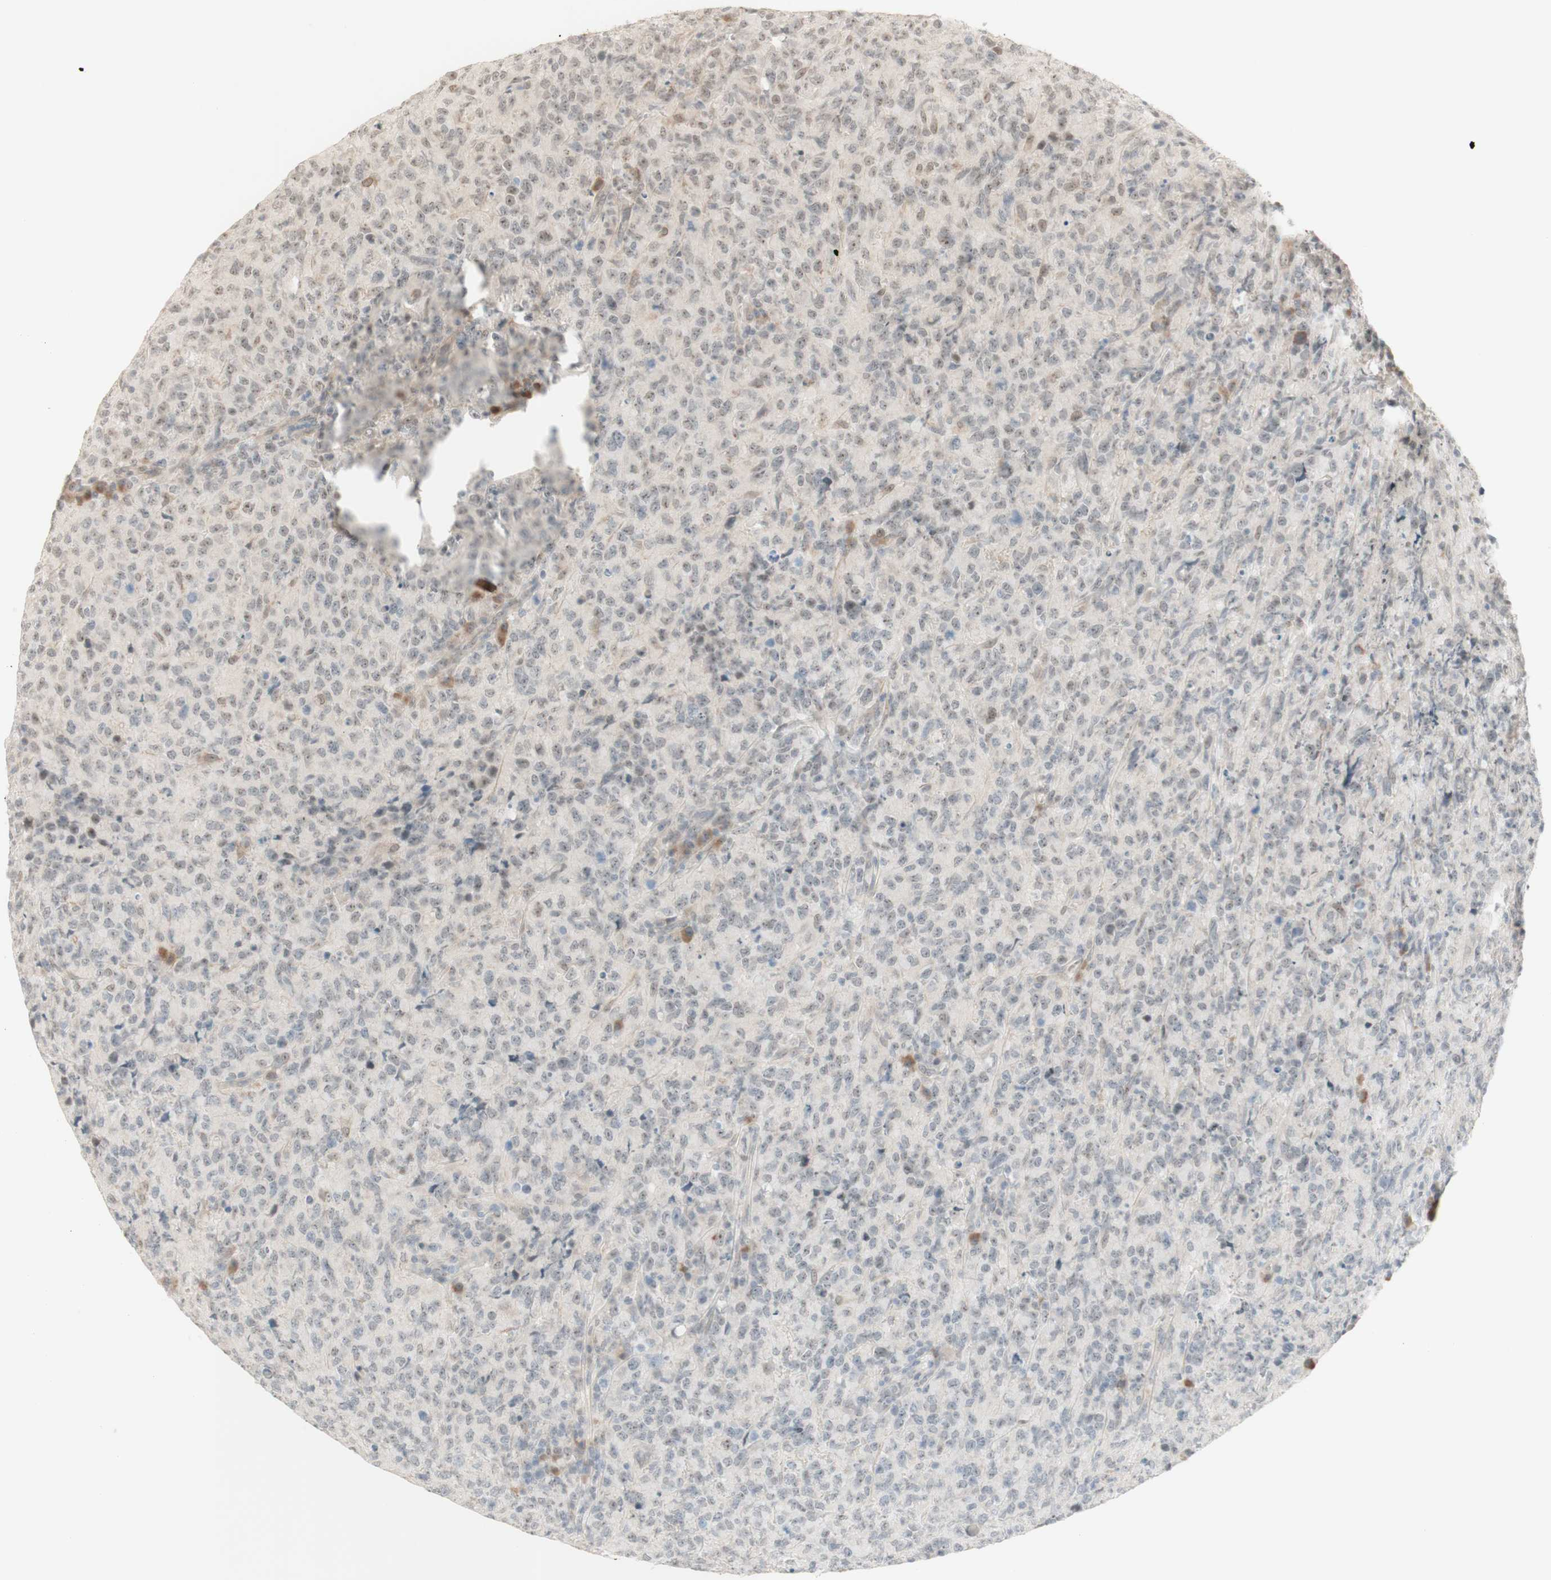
{"staining": {"intensity": "negative", "quantity": "none", "location": "none"}, "tissue": "lymphoma", "cell_type": "Tumor cells", "image_type": "cancer", "snomed": [{"axis": "morphology", "description": "Malignant lymphoma, non-Hodgkin's type, High grade"}, {"axis": "topography", "description": "Tonsil"}], "caption": "Tumor cells show no significant protein expression in lymphoma. Nuclei are stained in blue.", "gene": "PLCD4", "patient": {"sex": "female", "age": 36}}